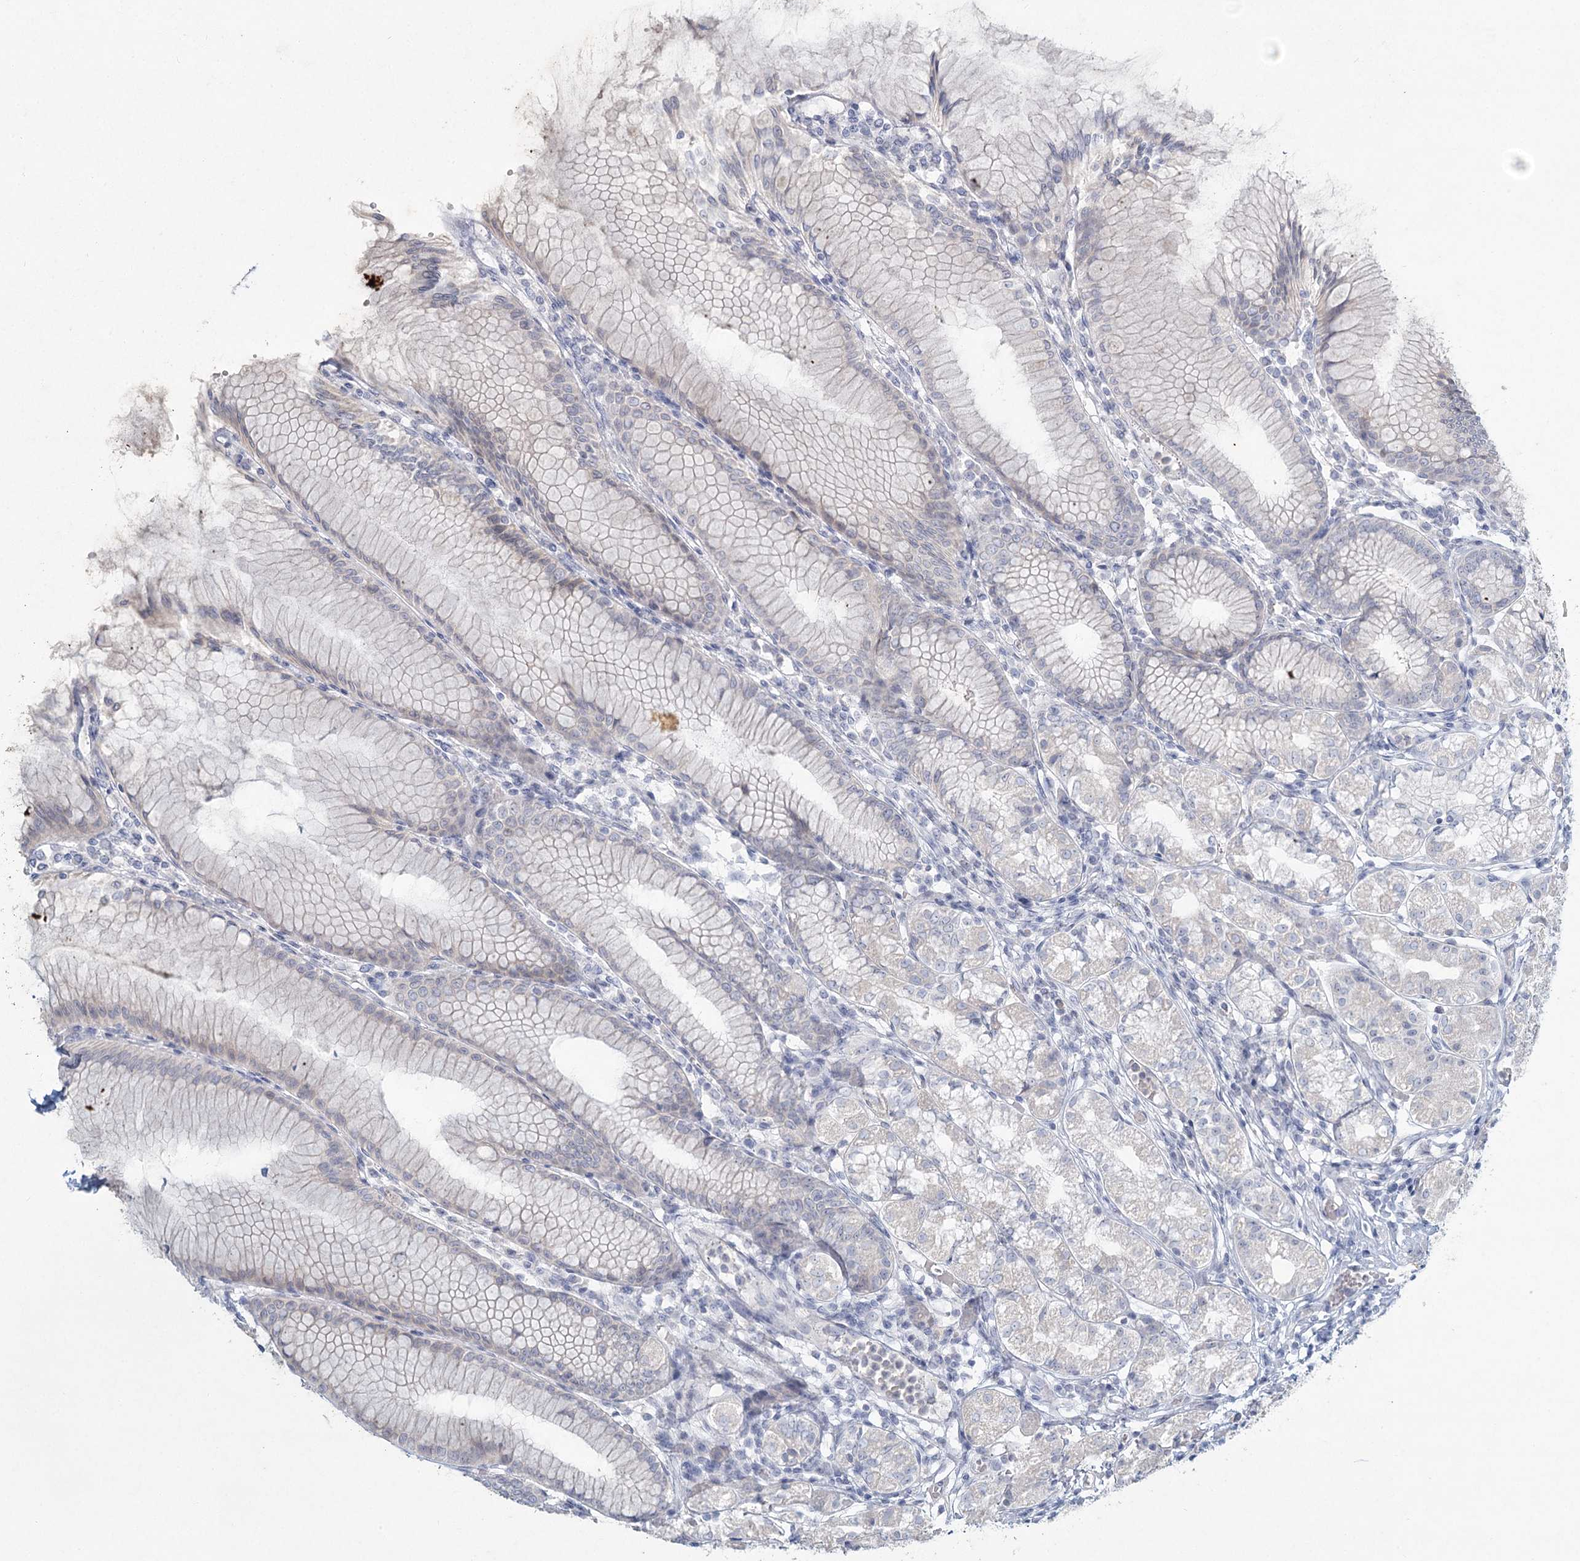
{"staining": {"intensity": "negative", "quantity": "none", "location": "none"}, "tissue": "stomach", "cell_type": "Glandular cells", "image_type": "normal", "snomed": [{"axis": "morphology", "description": "Normal tissue, NOS"}, {"axis": "topography", "description": "Stomach"}], "caption": "This is an IHC micrograph of normal human stomach. There is no staining in glandular cells.", "gene": "LRP2BP", "patient": {"sex": "female", "age": 57}}